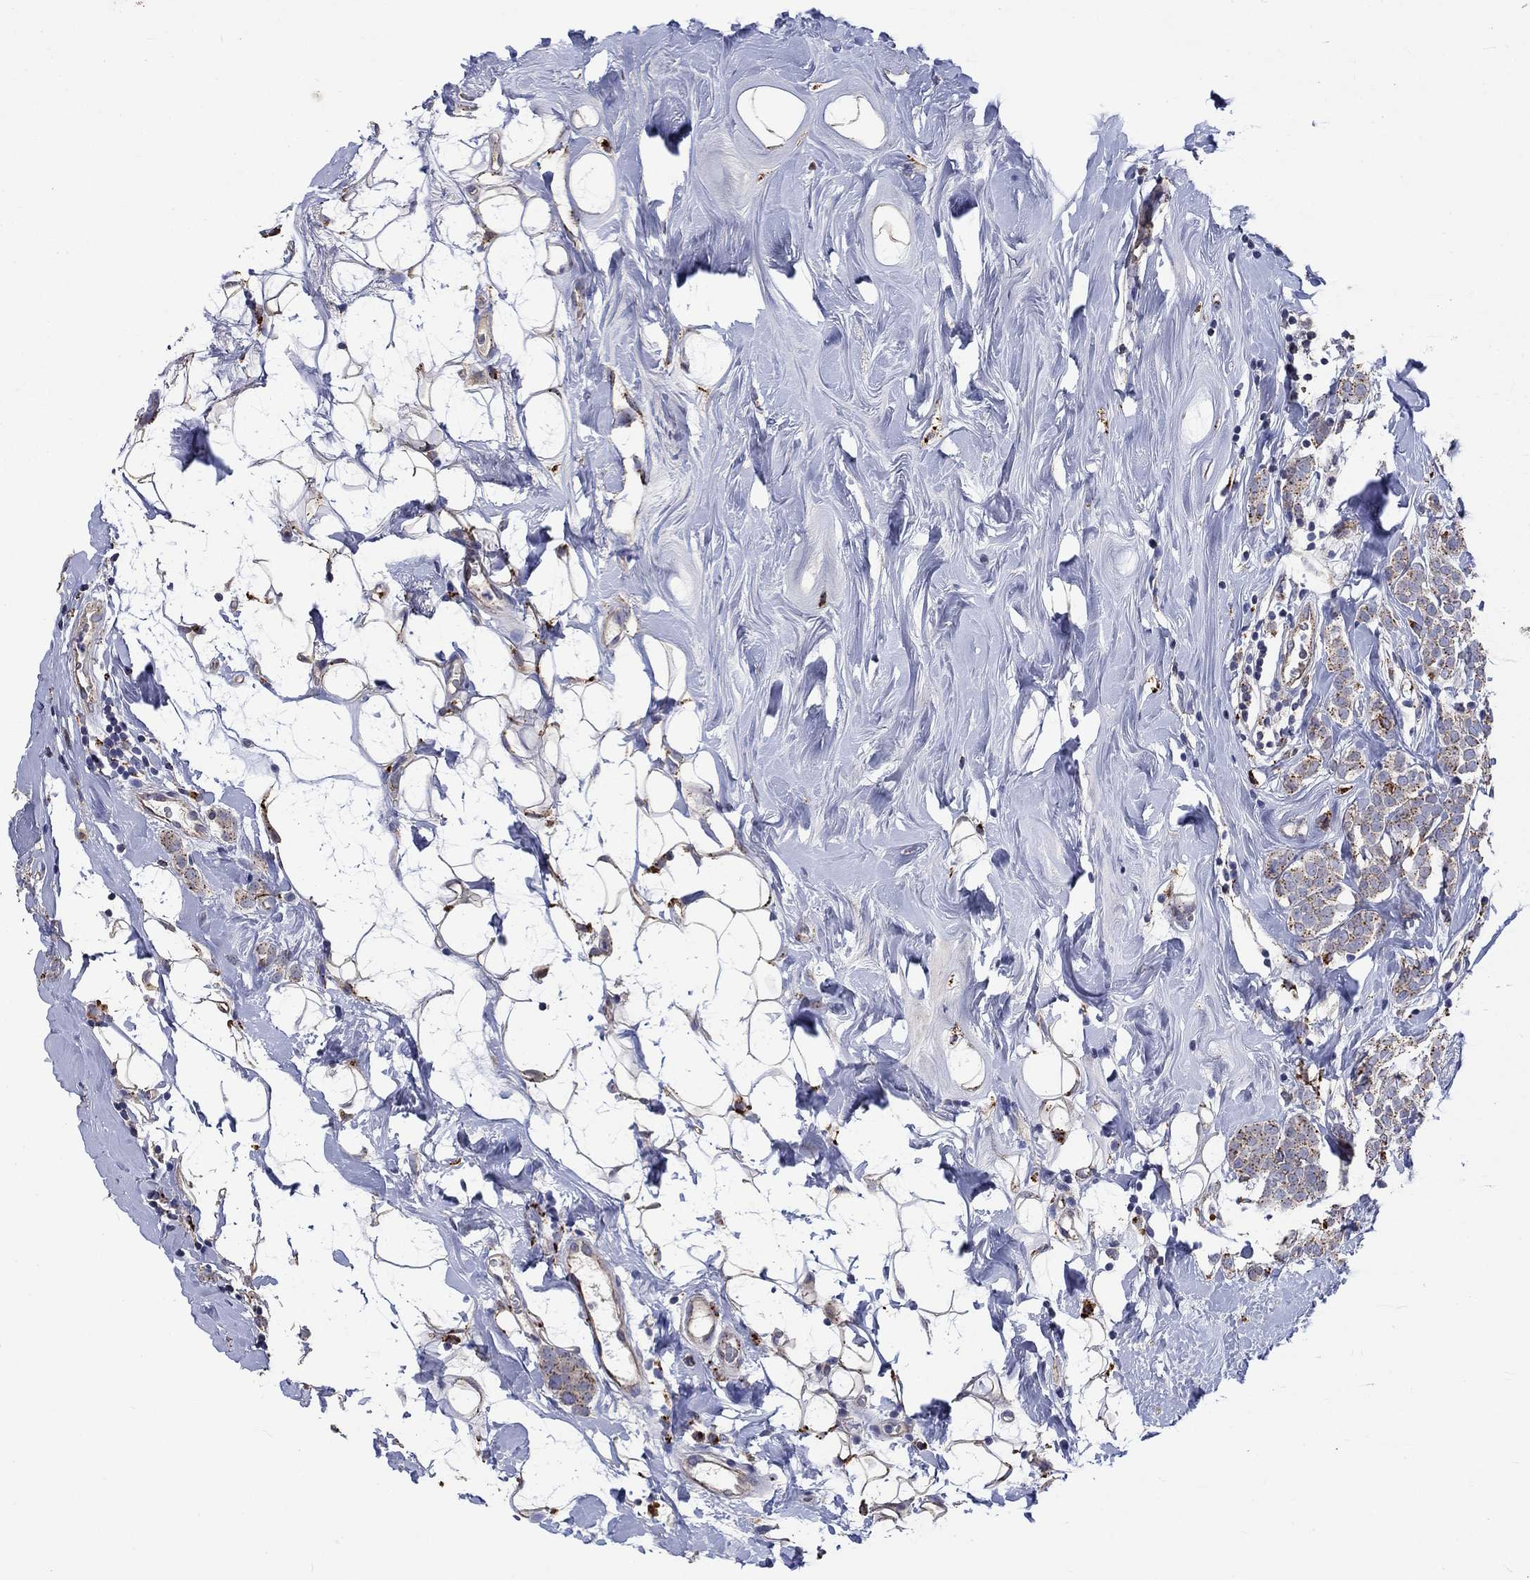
{"staining": {"intensity": "moderate", "quantity": ">75%", "location": "cytoplasmic/membranous"}, "tissue": "breast cancer", "cell_type": "Tumor cells", "image_type": "cancer", "snomed": [{"axis": "morphology", "description": "Lobular carcinoma"}, {"axis": "topography", "description": "Breast"}], "caption": "A medium amount of moderate cytoplasmic/membranous expression is appreciated in about >75% of tumor cells in lobular carcinoma (breast) tissue.", "gene": "CTSB", "patient": {"sex": "female", "age": 49}}